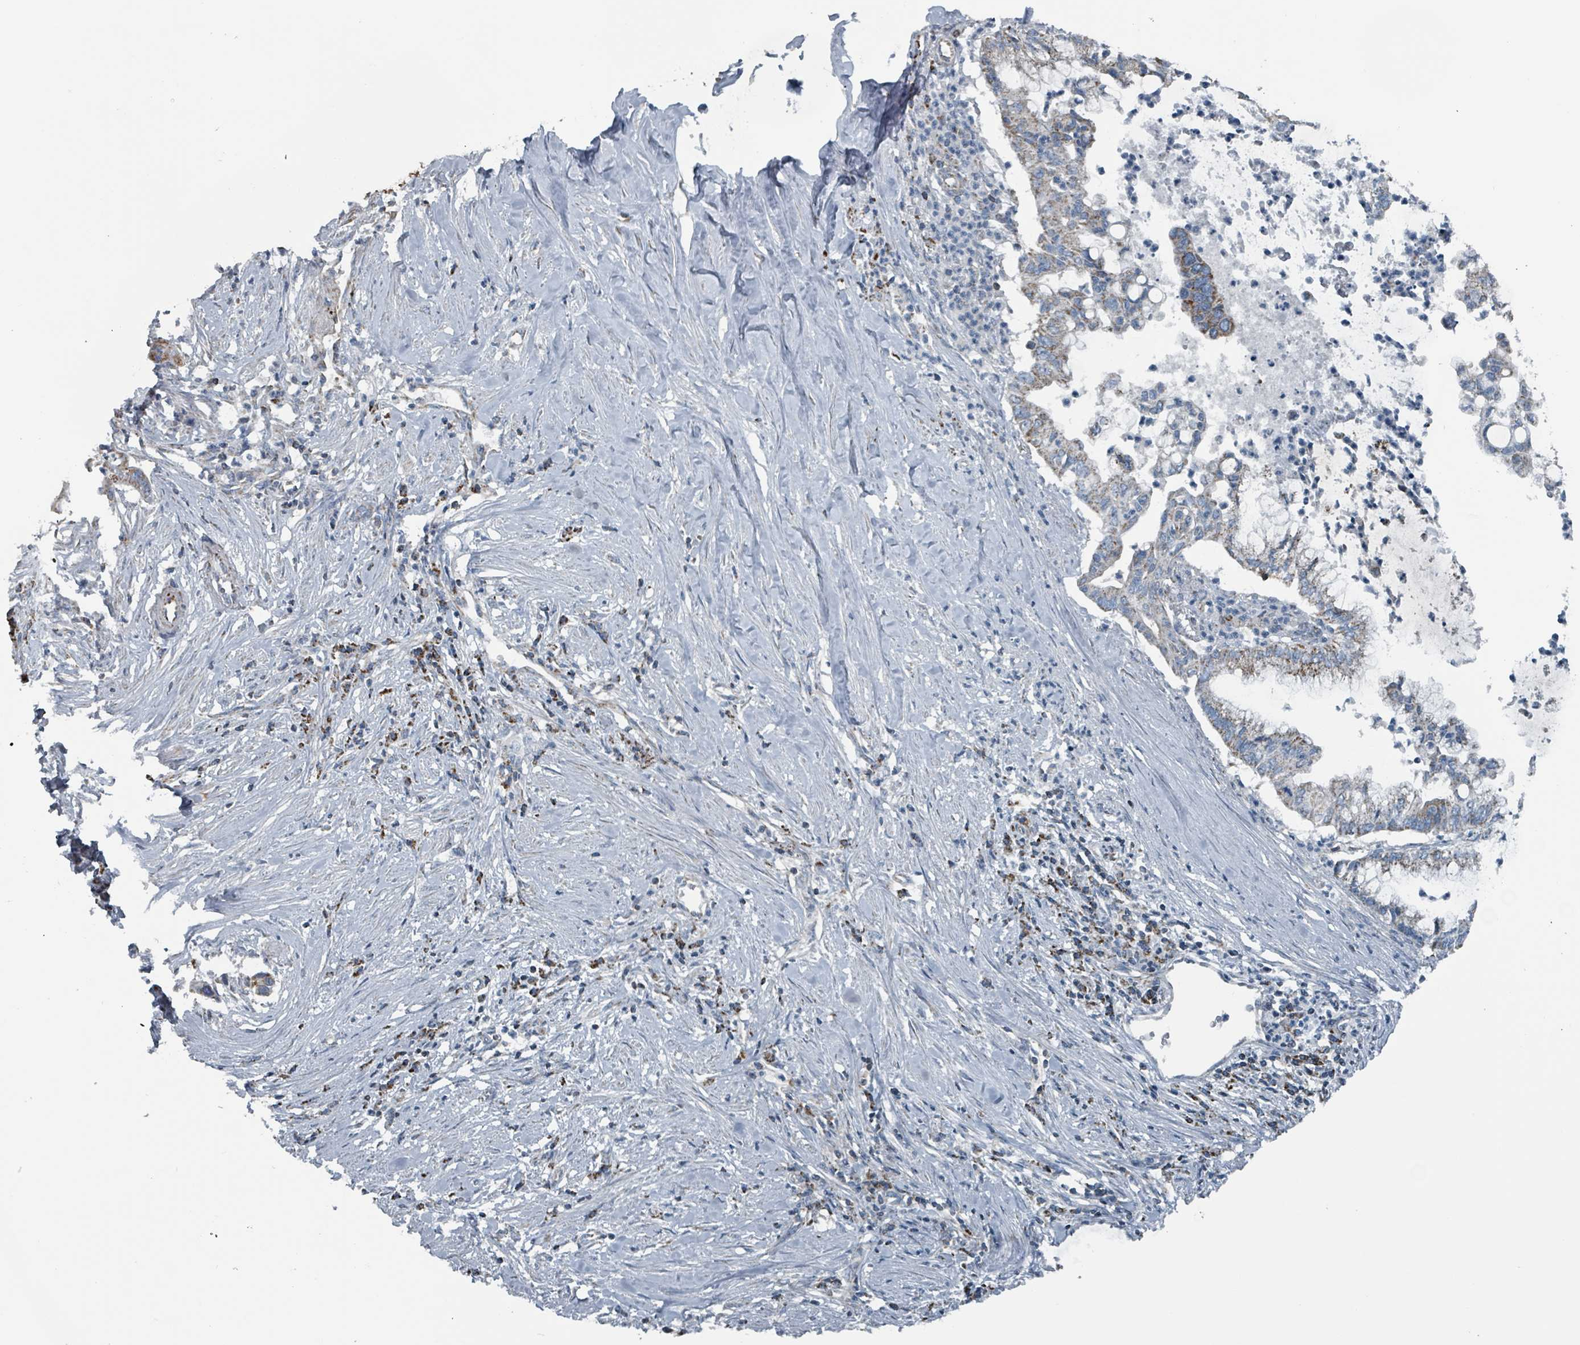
{"staining": {"intensity": "strong", "quantity": "25%-75%", "location": "cytoplasmic/membranous"}, "tissue": "pancreatic cancer", "cell_type": "Tumor cells", "image_type": "cancer", "snomed": [{"axis": "morphology", "description": "Adenocarcinoma, NOS"}, {"axis": "topography", "description": "Pancreas"}], "caption": "Pancreatic cancer was stained to show a protein in brown. There is high levels of strong cytoplasmic/membranous expression in about 25%-75% of tumor cells.", "gene": "ABHD18", "patient": {"sex": "male", "age": 73}}